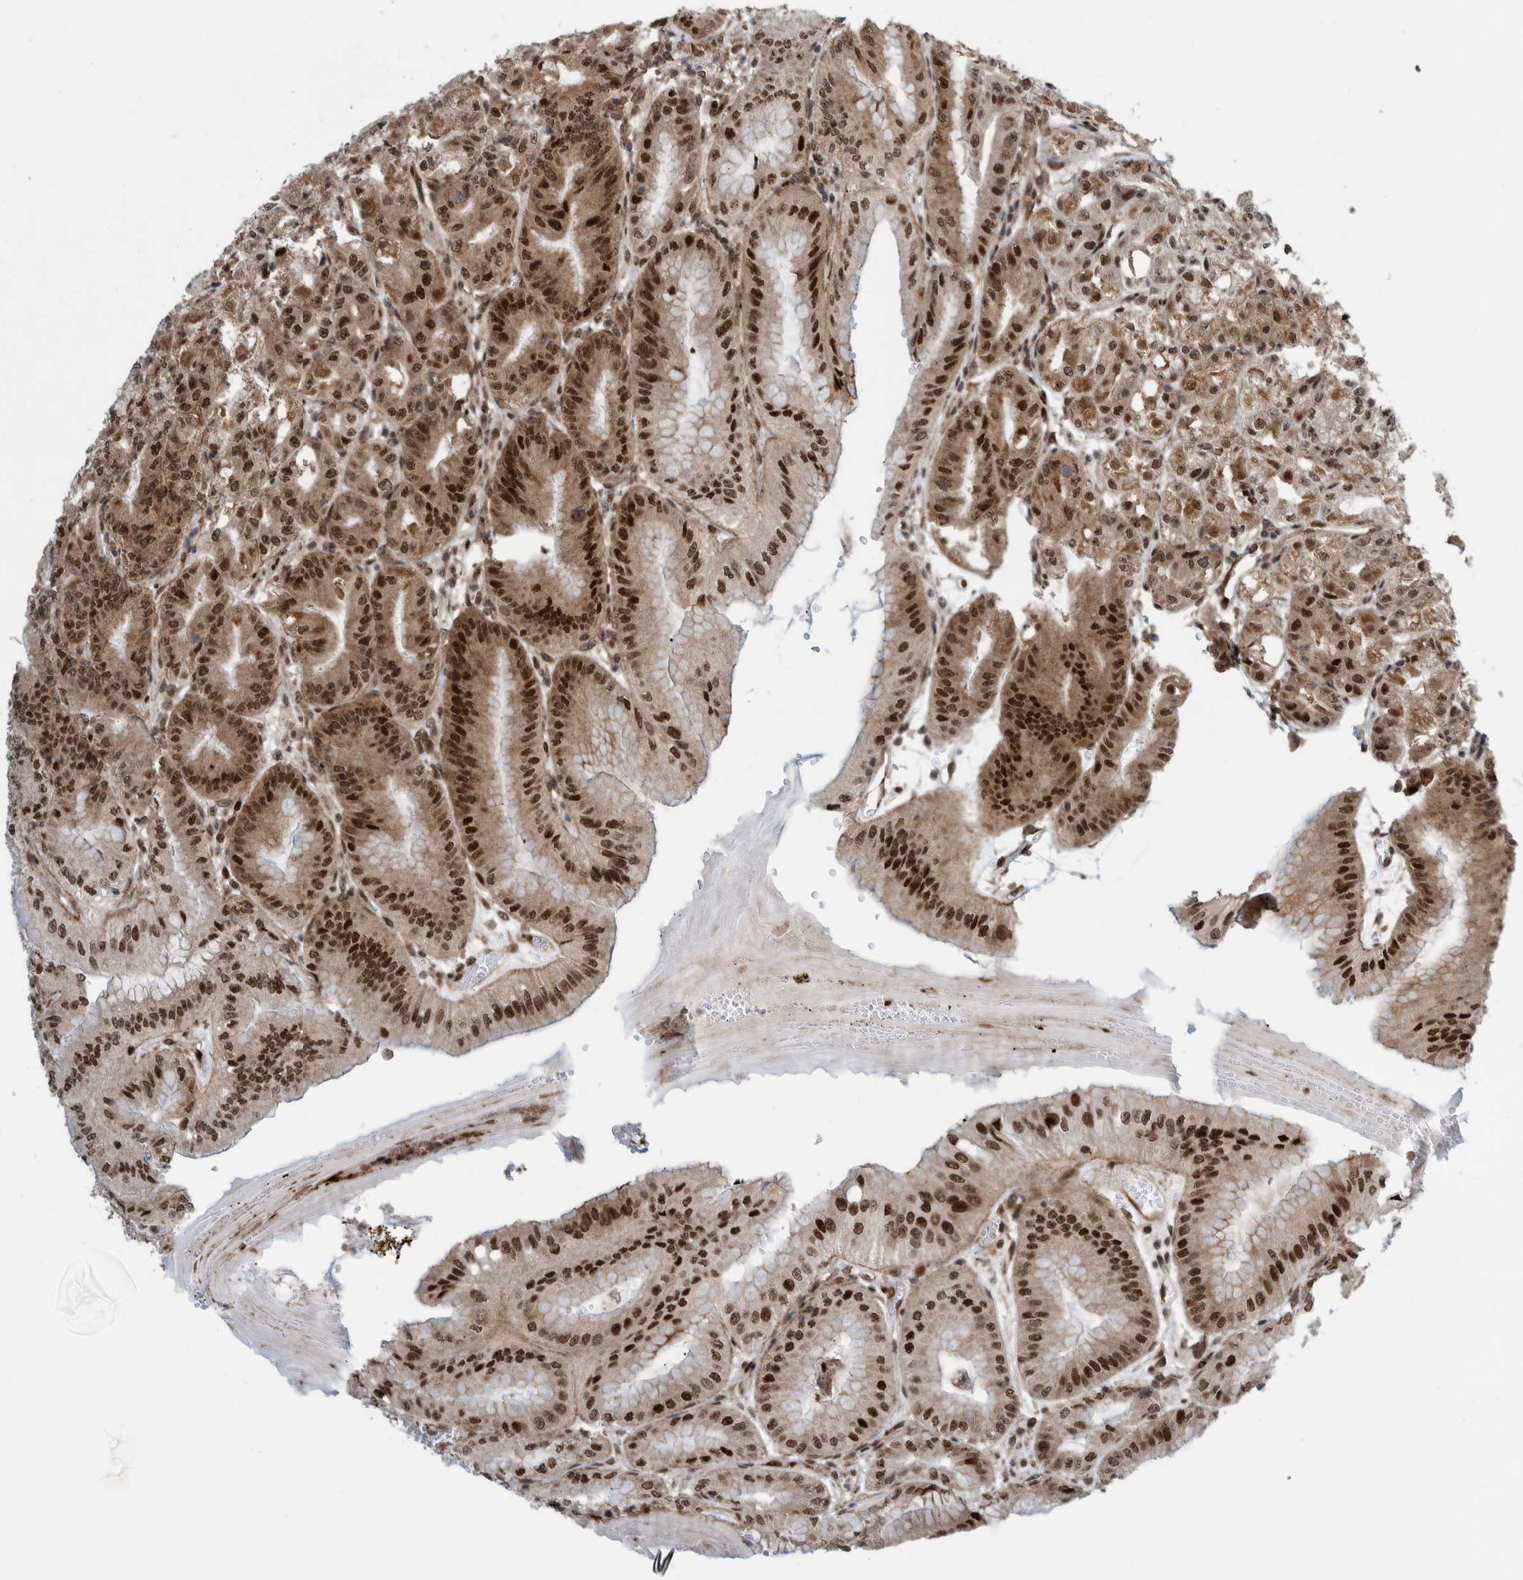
{"staining": {"intensity": "strong", "quantity": ">75%", "location": "cytoplasmic/membranous,nuclear"}, "tissue": "stomach", "cell_type": "Glandular cells", "image_type": "normal", "snomed": [{"axis": "morphology", "description": "Normal tissue, NOS"}, {"axis": "topography", "description": "Stomach, lower"}], "caption": "Immunohistochemical staining of benign stomach displays strong cytoplasmic/membranous,nuclear protein positivity in approximately >75% of glandular cells.", "gene": "ZNF366", "patient": {"sex": "male", "age": 71}}